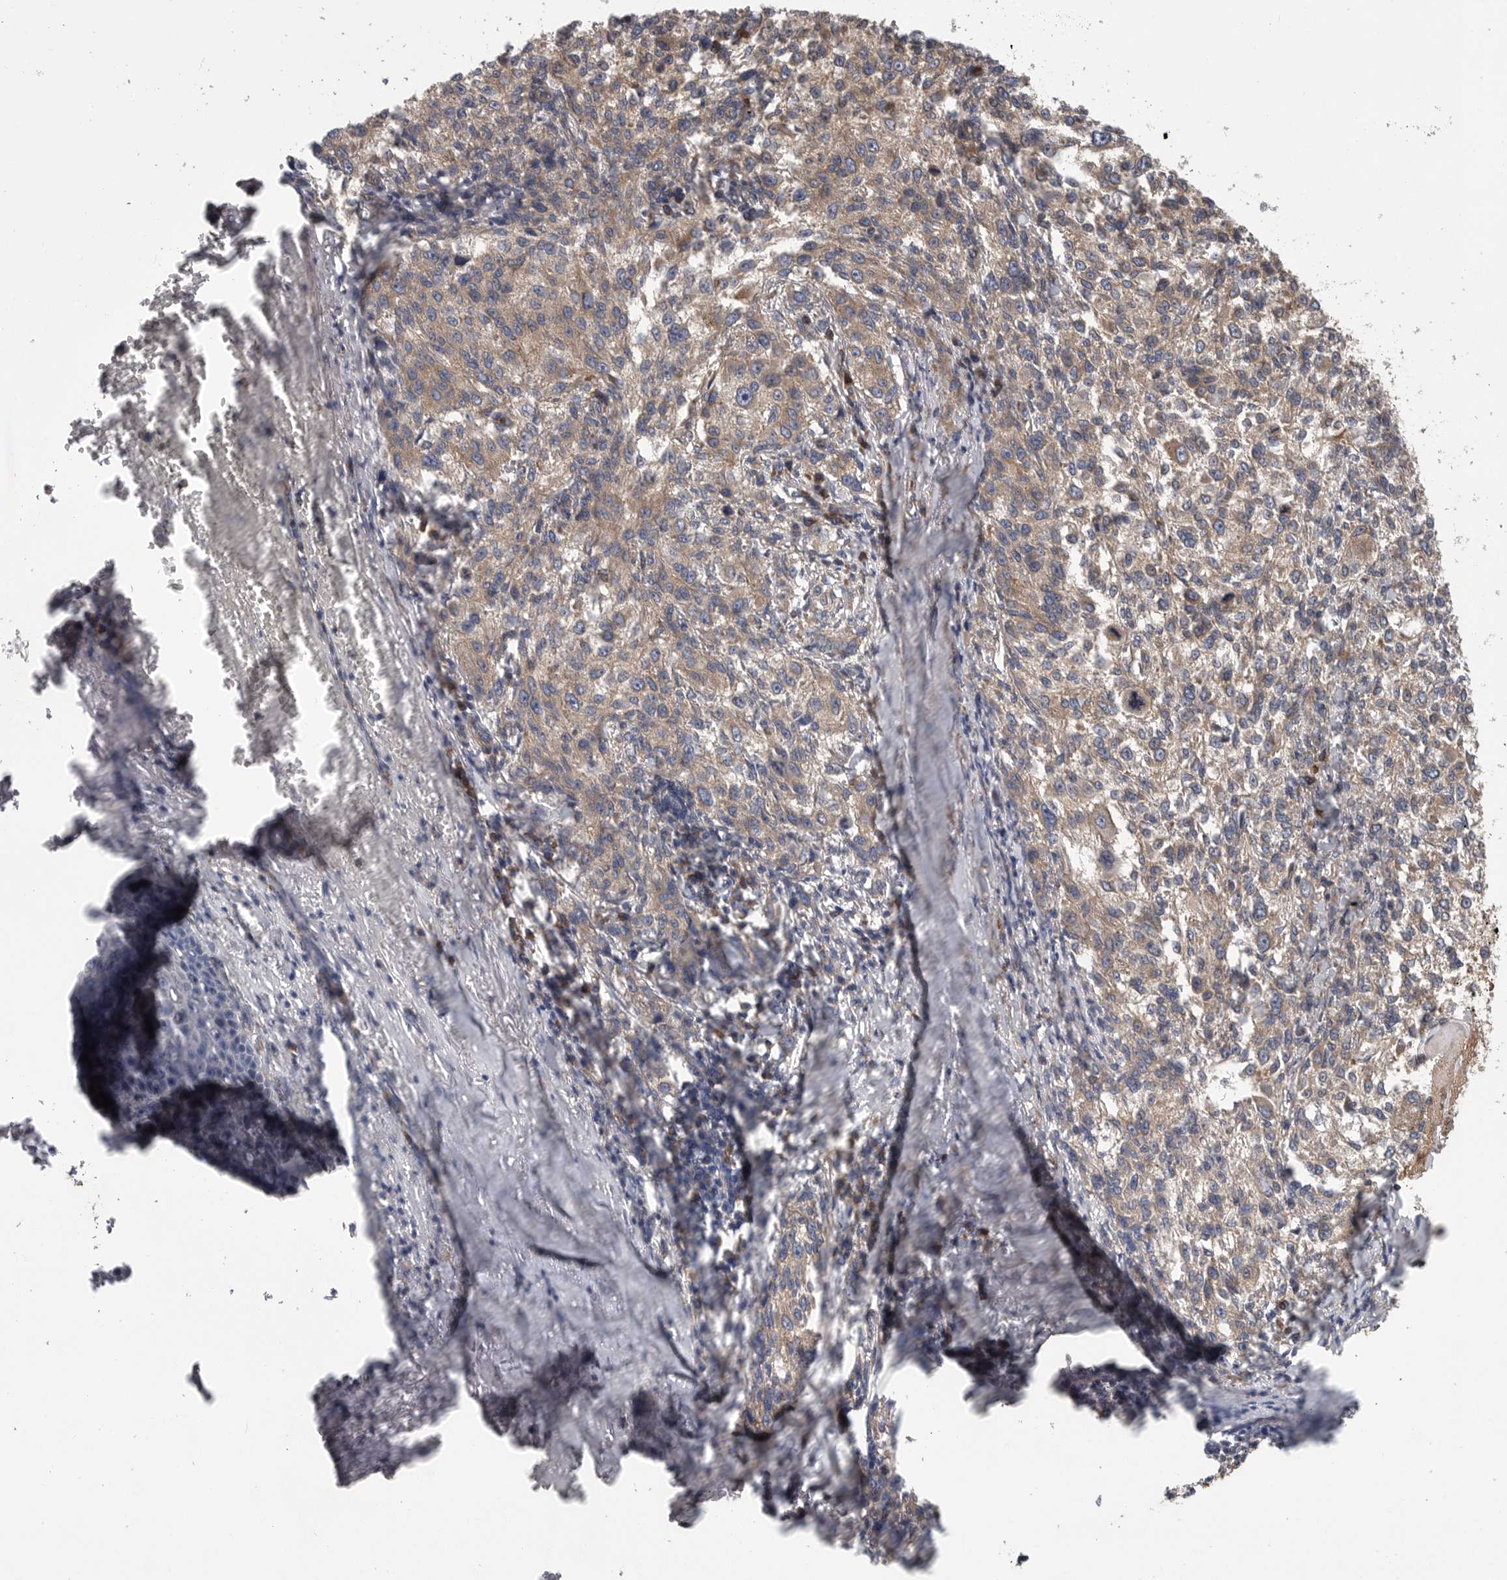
{"staining": {"intensity": "moderate", "quantity": ">75%", "location": "cytoplasmic/membranous"}, "tissue": "melanoma", "cell_type": "Tumor cells", "image_type": "cancer", "snomed": [{"axis": "morphology", "description": "Necrosis, NOS"}, {"axis": "morphology", "description": "Malignant melanoma, NOS"}, {"axis": "topography", "description": "Skin"}], "caption": "Immunohistochemical staining of malignant melanoma displays moderate cytoplasmic/membranous protein staining in about >75% of tumor cells.", "gene": "OXR1", "patient": {"sex": "female", "age": 87}}